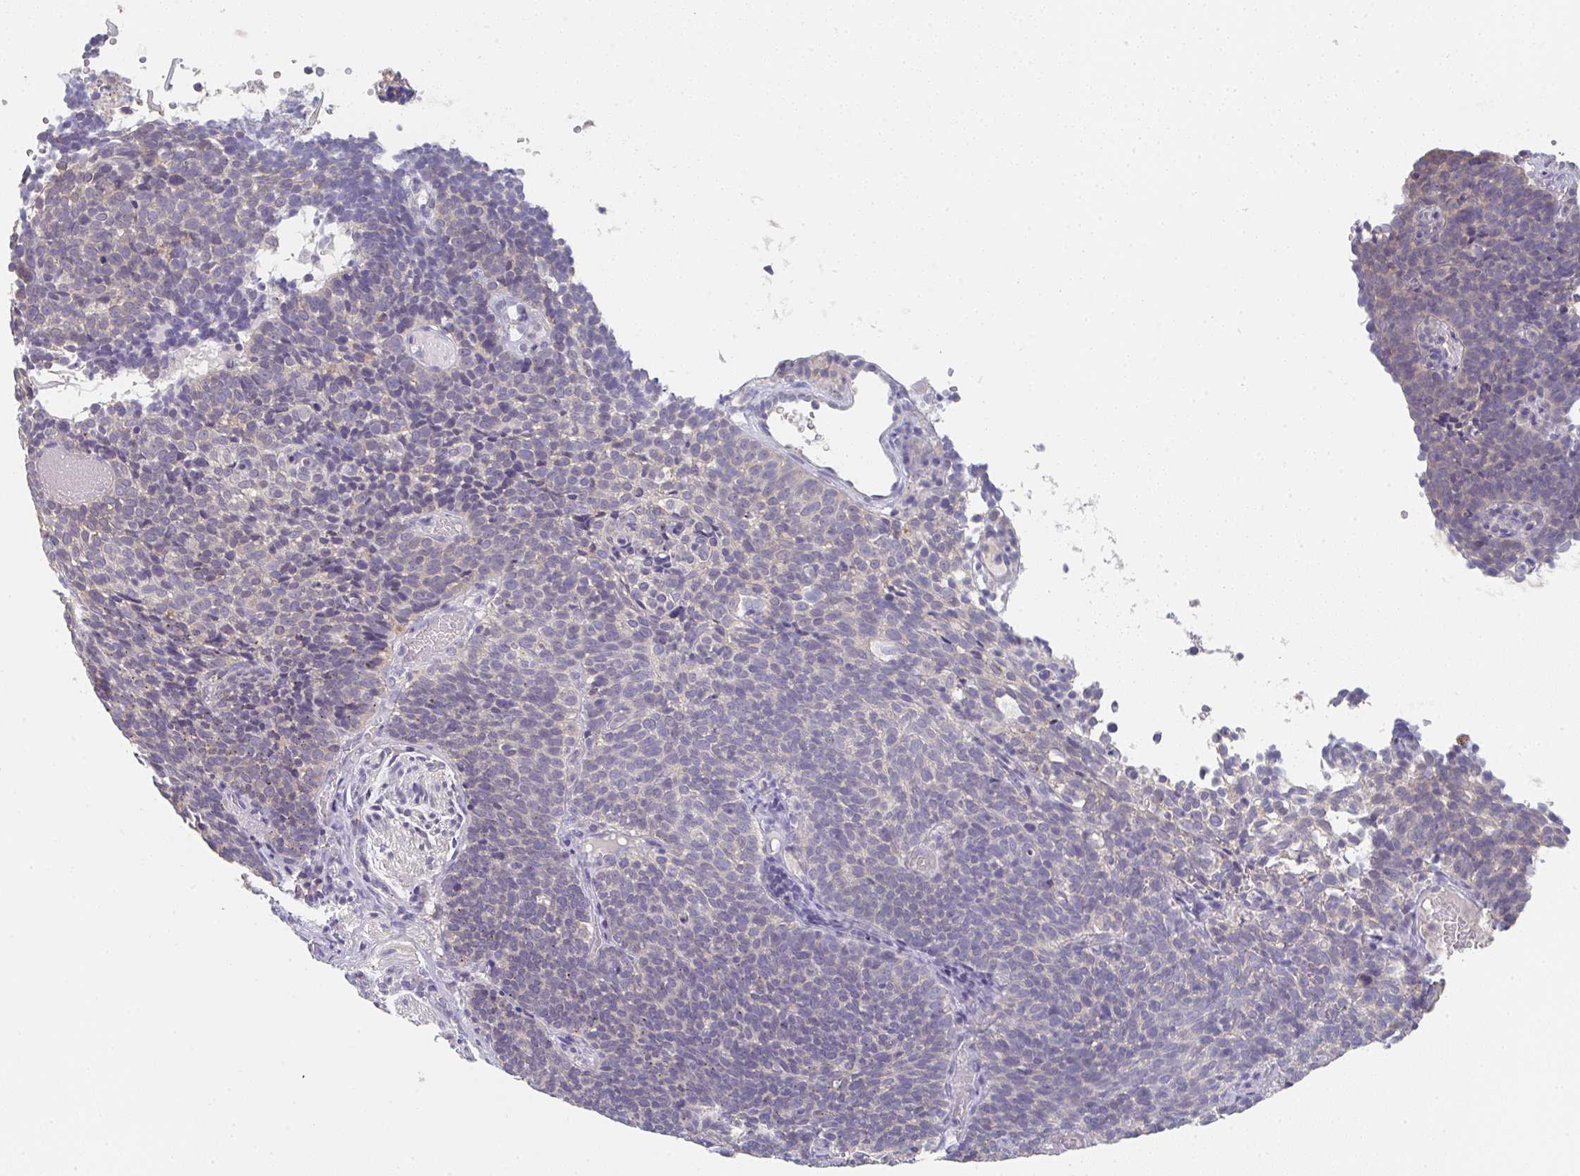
{"staining": {"intensity": "negative", "quantity": "none", "location": "none"}, "tissue": "cervical cancer", "cell_type": "Tumor cells", "image_type": "cancer", "snomed": [{"axis": "morphology", "description": "Normal tissue, NOS"}, {"axis": "morphology", "description": "Squamous cell carcinoma, NOS"}, {"axis": "topography", "description": "Cervix"}], "caption": "IHC photomicrograph of squamous cell carcinoma (cervical) stained for a protein (brown), which displays no positivity in tumor cells.", "gene": "CHMP5", "patient": {"sex": "female", "age": 39}}